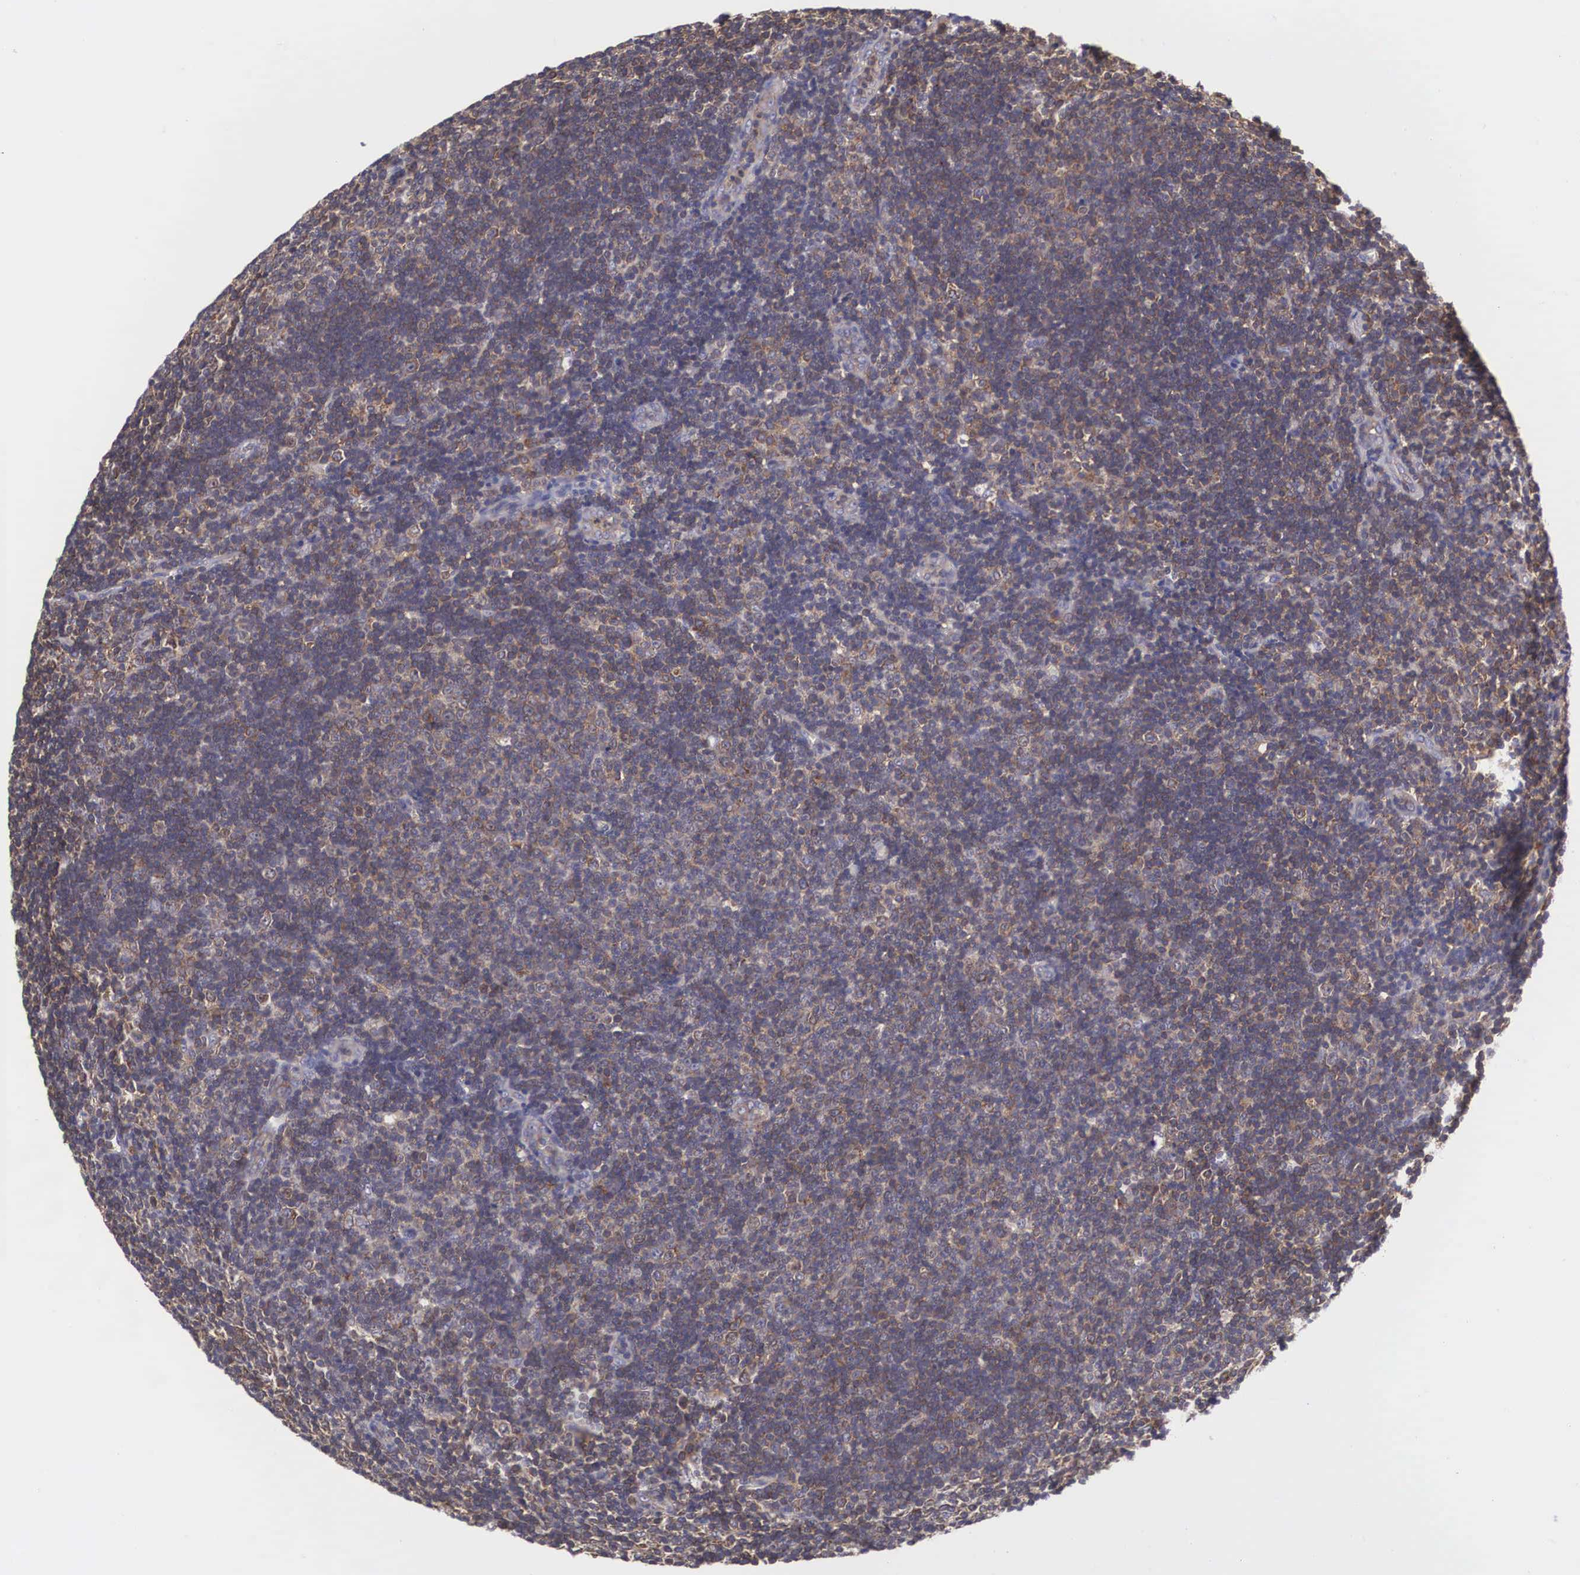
{"staining": {"intensity": "weak", "quantity": "25%-75%", "location": "cytoplasmic/membranous"}, "tissue": "lymphoma", "cell_type": "Tumor cells", "image_type": "cancer", "snomed": [{"axis": "morphology", "description": "Malignant lymphoma, non-Hodgkin's type, Low grade"}, {"axis": "topography", "description": "Lymph node"}], "caption": "Tumor cells show weak cytoplasmic/membranous expression in approximately 25%-75% of cells in lymphoma.", "gene": "GRIPAP1", "patient": {"sex": "male", "age": 49}}